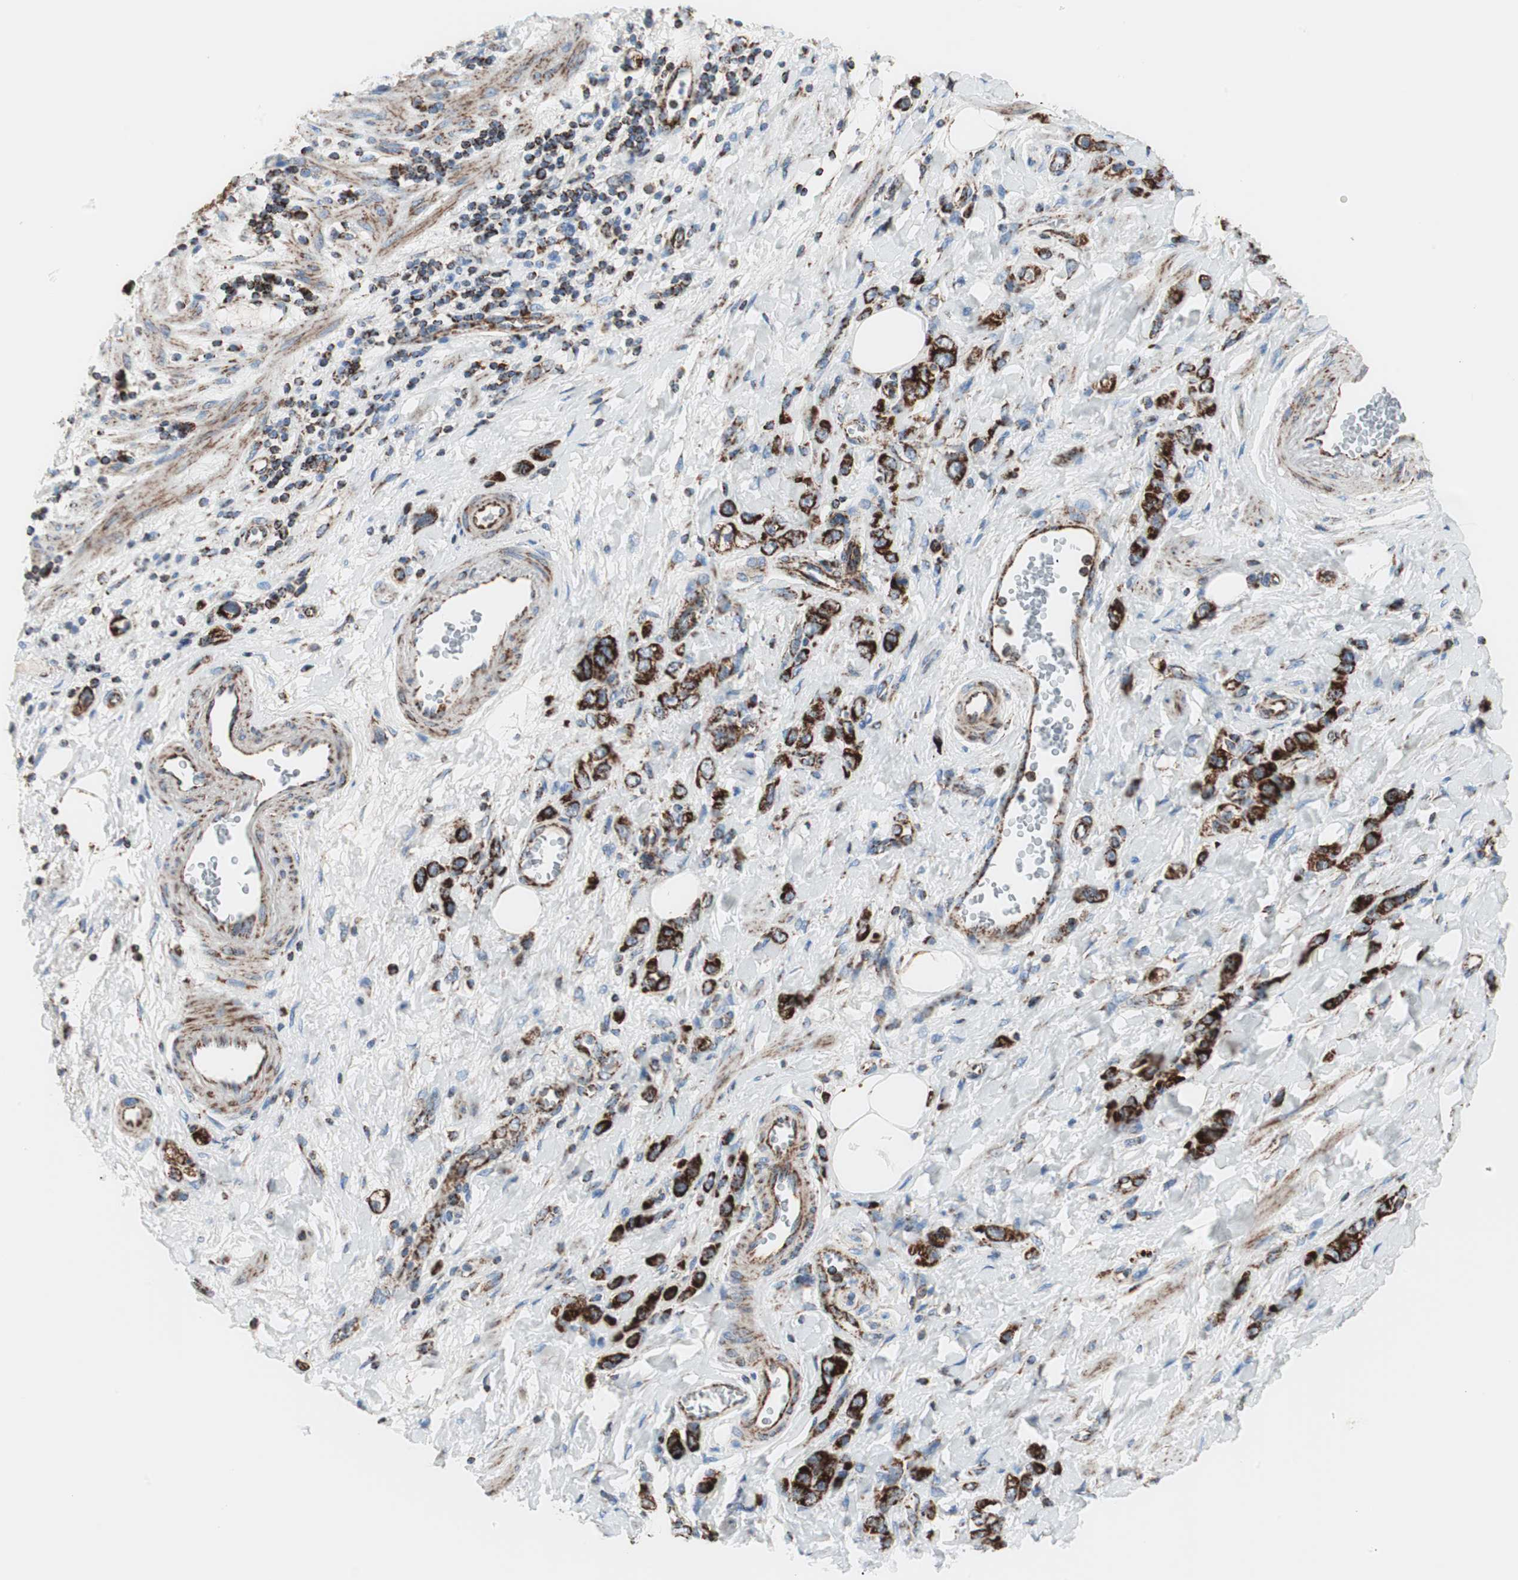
{"staining": {"intensity": "strong", "quantity": ">75%", "location": "cytoplasmic/membranous"}, "tissue": "stomach cancer", "cell_type": "Tumor cells", "image_type": "cancer", "snomed": [{"axis": "morphology", "description": "Adenocarcinoma, NOS"}, {"axis": "topography", "description": "Stomach"}], "caption": "The micrograph displays immunohistochemical staining of stomach cancer (adenocarcinoma). There is strong cytoplasmic/membranous expression is identified in approximately >75% of tumor cells. (DAB IHC with brightfield microscopy, high magnification).", "gene": "TOMM20", "patient": {"sex": "male", "age": 82}}